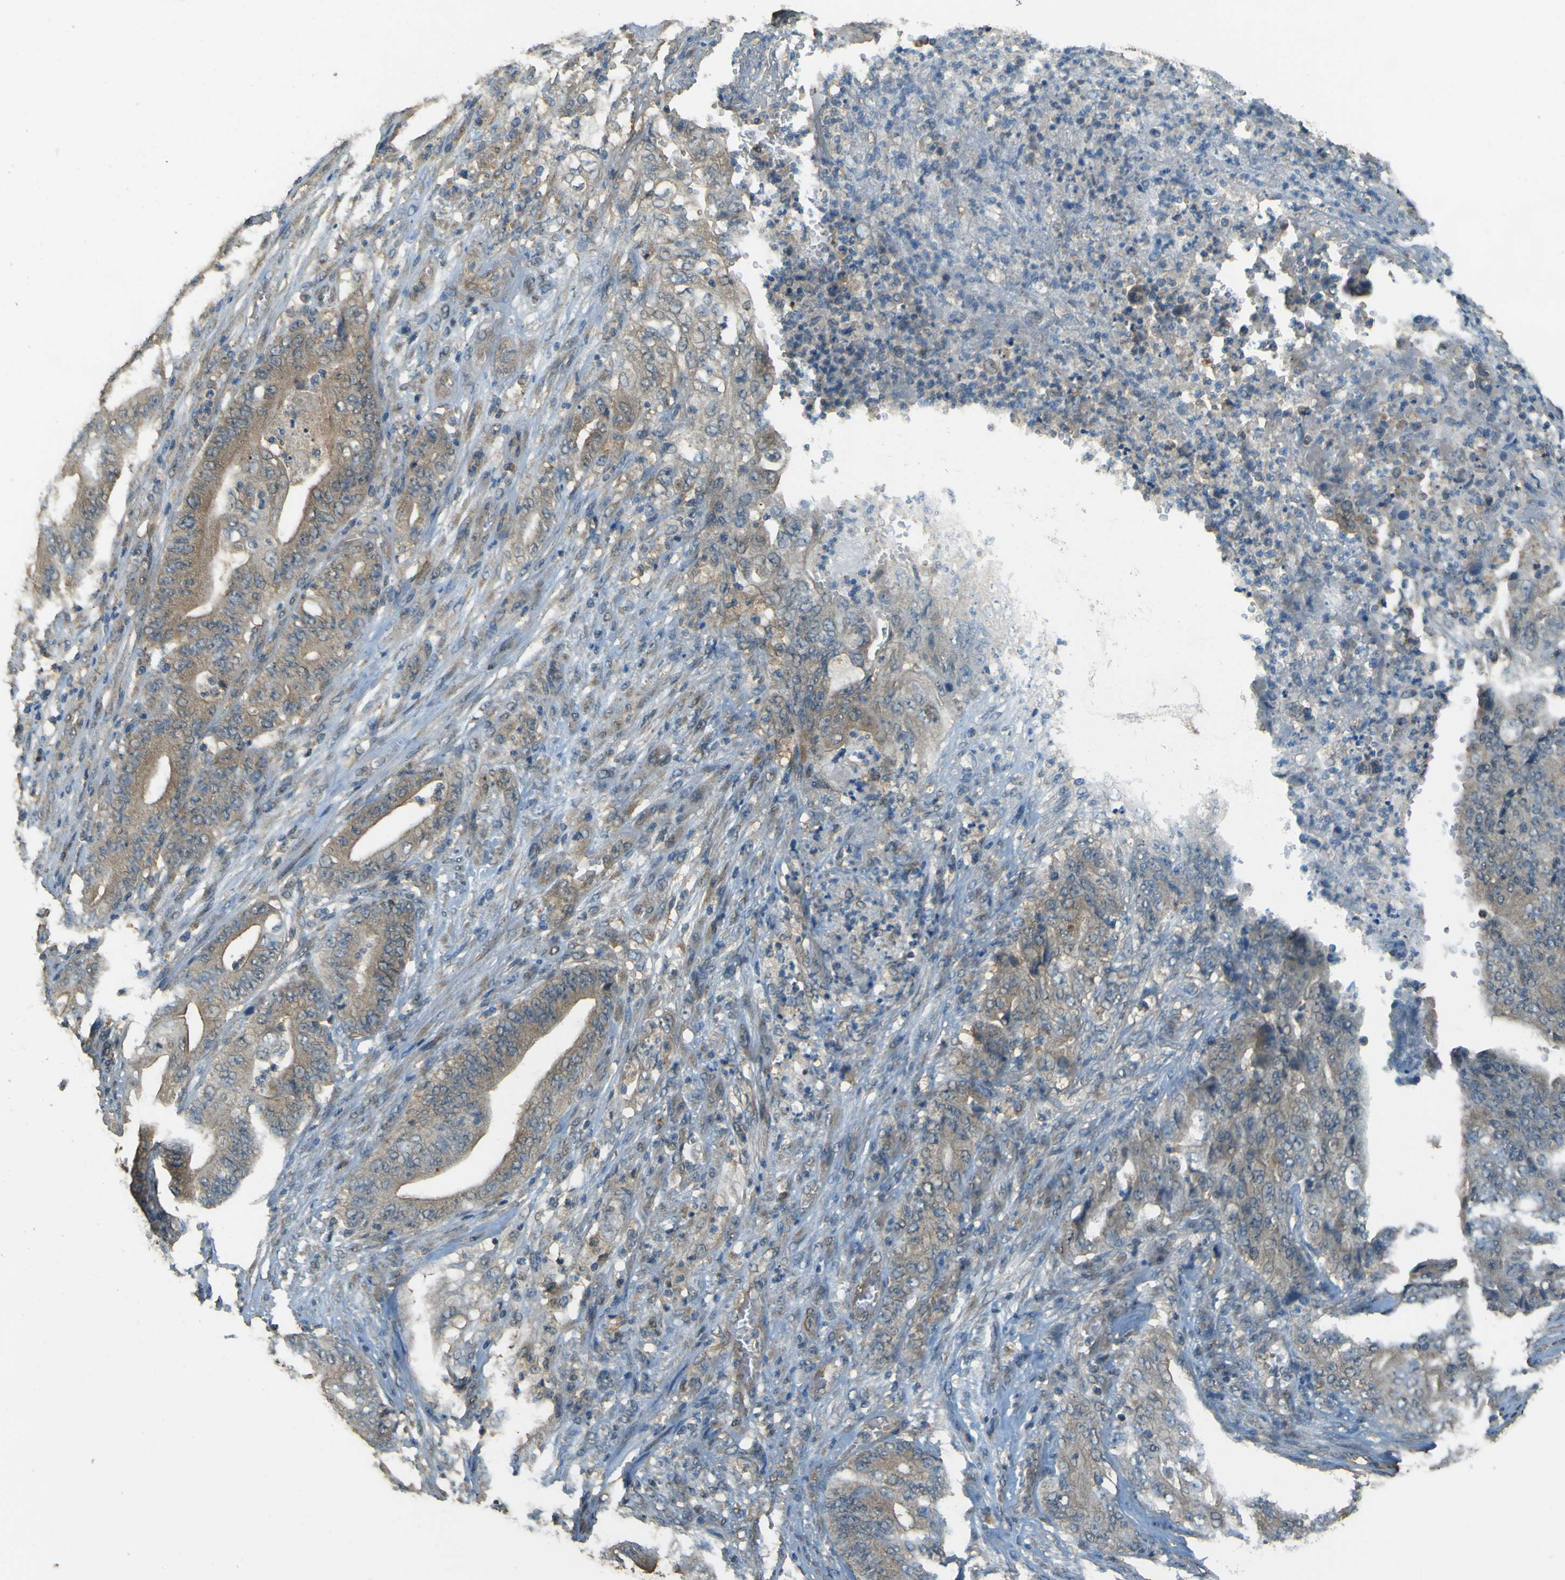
{"staining": {"intensity": "weak", "quantity": ">75%", "location": "cytoplasmic/membranous"}, "tissue": "stomach cancer", "cell_type": "Tumor cells", "image_type": "cancer", "snomed": [{"axis": "morphology", "description": "Adenocarcinoma, NOS"}, {"axis": "topography", "description": "Stomach"}], "caption": "A high-resolution image shows immunohistochemistry (IHC) staining of stomach adenocarcinoma, which demonstrates weak cytoplasmic/membranous staining in about >75% of tumor cells. (Brightfield microscopy of DAB IHC at high magnification).", "gene": "GOLGA1", "patient": {"sex": "female", "age": 73}}